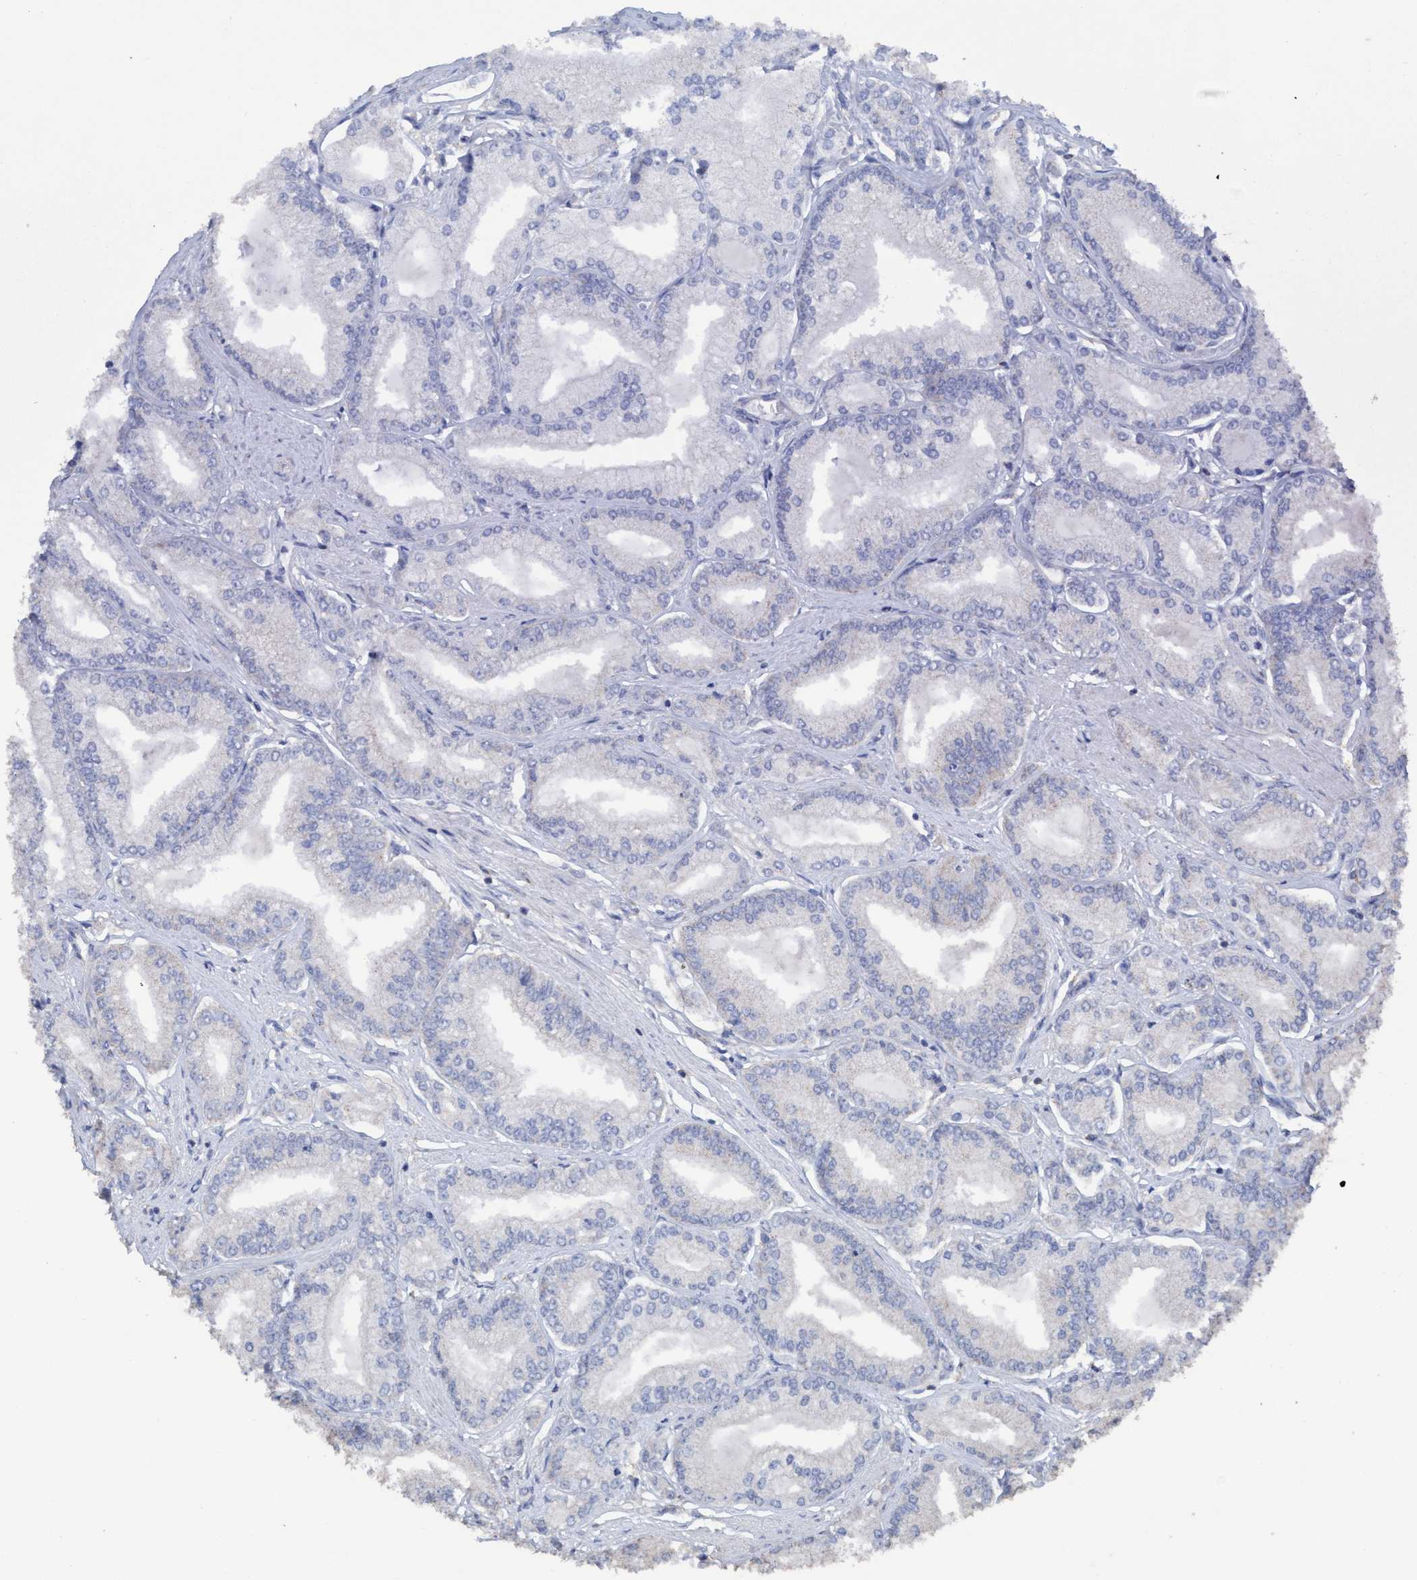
{"staining": {"intensity": "negative", "quantity": "none", "location": "none"}, "tissue": "prostate cancer", "cell_type": "Tumor cells", "image_type": "cancer", "snomed": [{"axis": "morphology", "description": "Adenocarcinoma, Low grade"}, {"axis": "topography", "description": "Prostate"}], "caption": "An immunohistochemistry micrograph of prostate cancer is shown. There is no staining in tumor cells of prostate cancer. (IHC, brightfield microscopy, high magnification).", "gene": "RSAD1", "patient": {"sex": "male", "age": 52}}